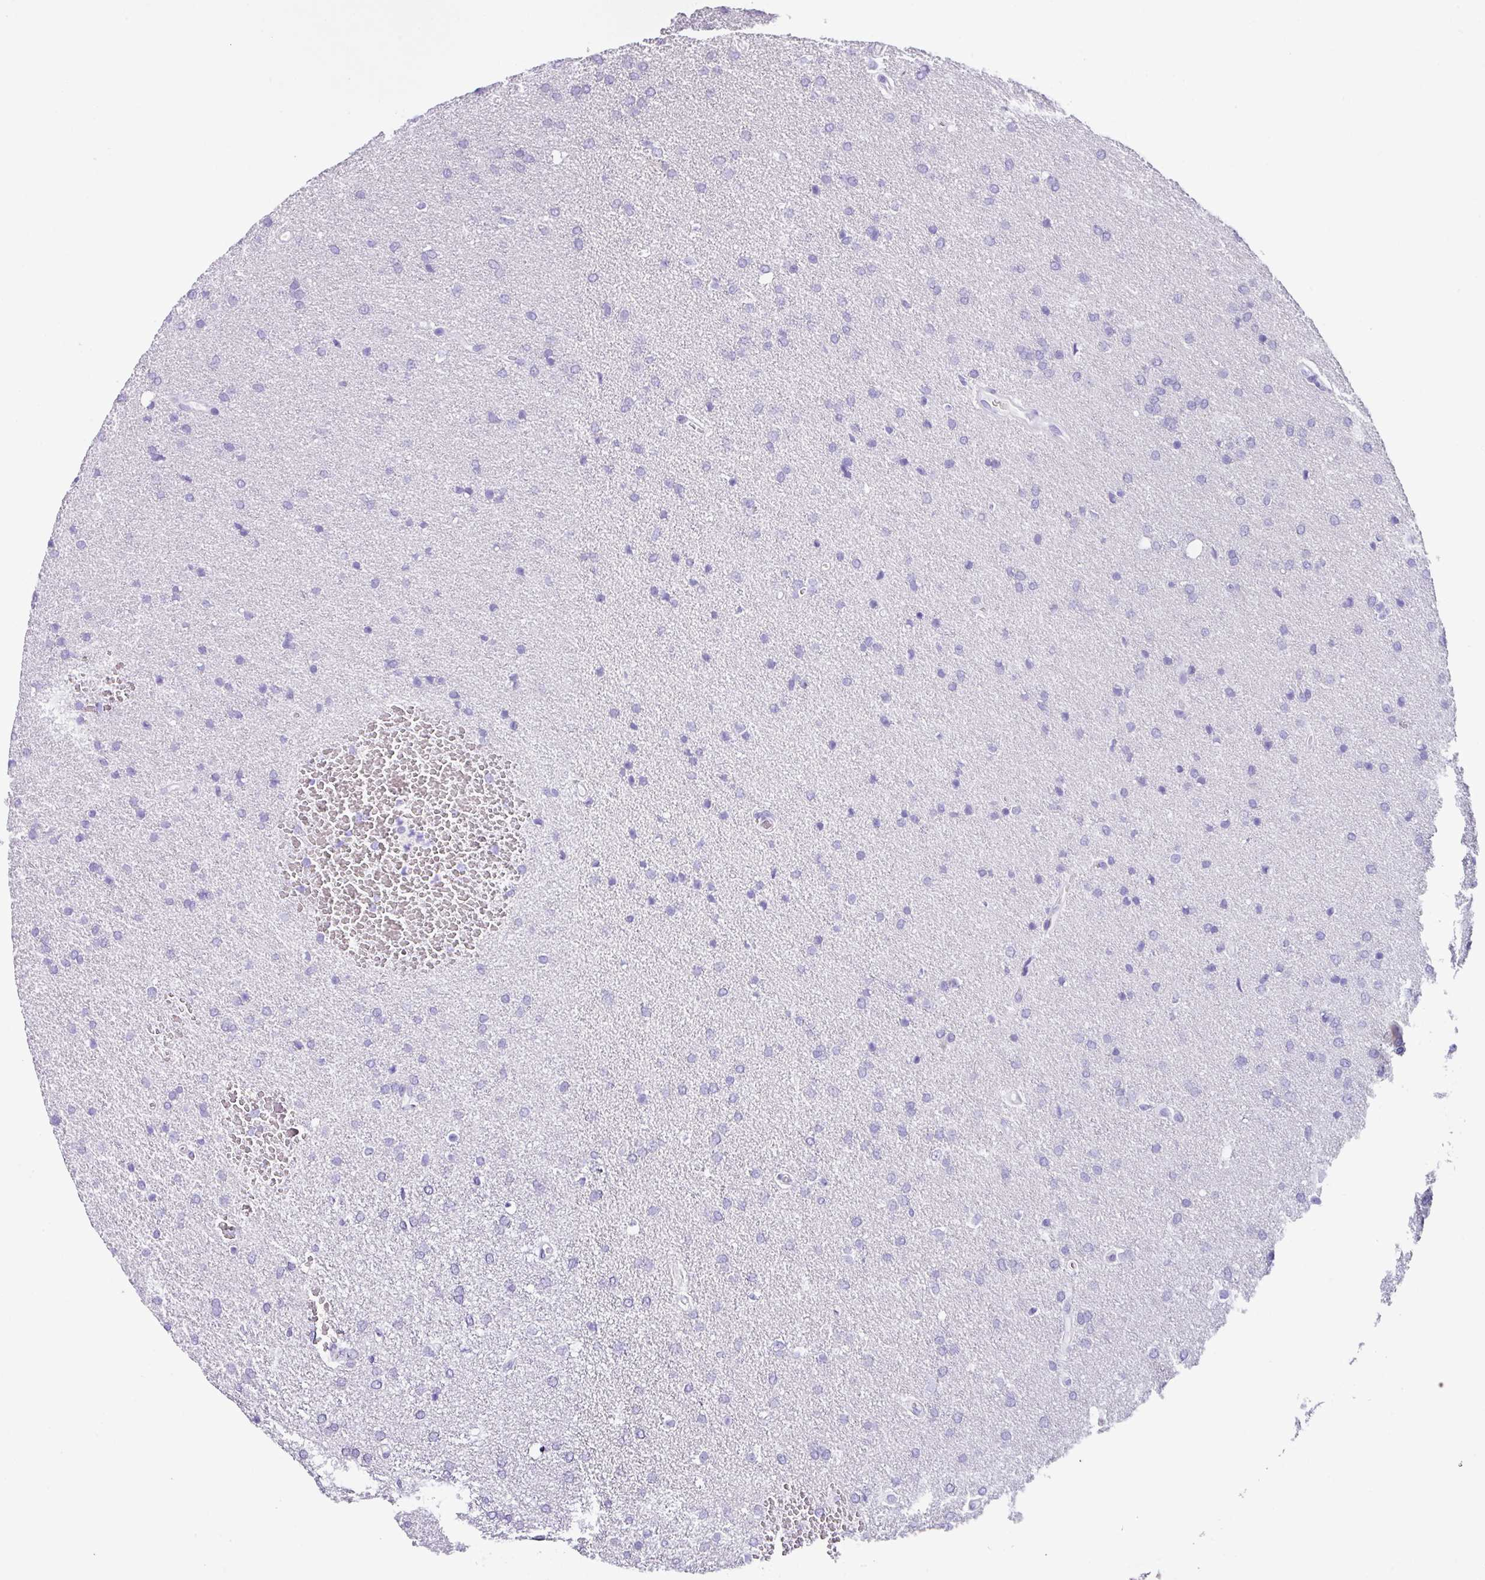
{"staining": {"intensity": "negative", "quantity": "none", "location": "none"}, "tissue": "glioma", "cell_type": "Tumor cells", "image_type": "cancer", "snomed": [{"axis": "morphology", "description": "Glioma, malignant, Low grade"}, {"axis": "topography", "description": "Brain"}], "caption": "DAB (3,3'-diaminobenzidine) immunohistochemical staining of human malignant glioma (low-grade) reveals no significant positivity in tumor cells.", "gene": "ZG16", "patient": {"sex": "female", "age": 34}}